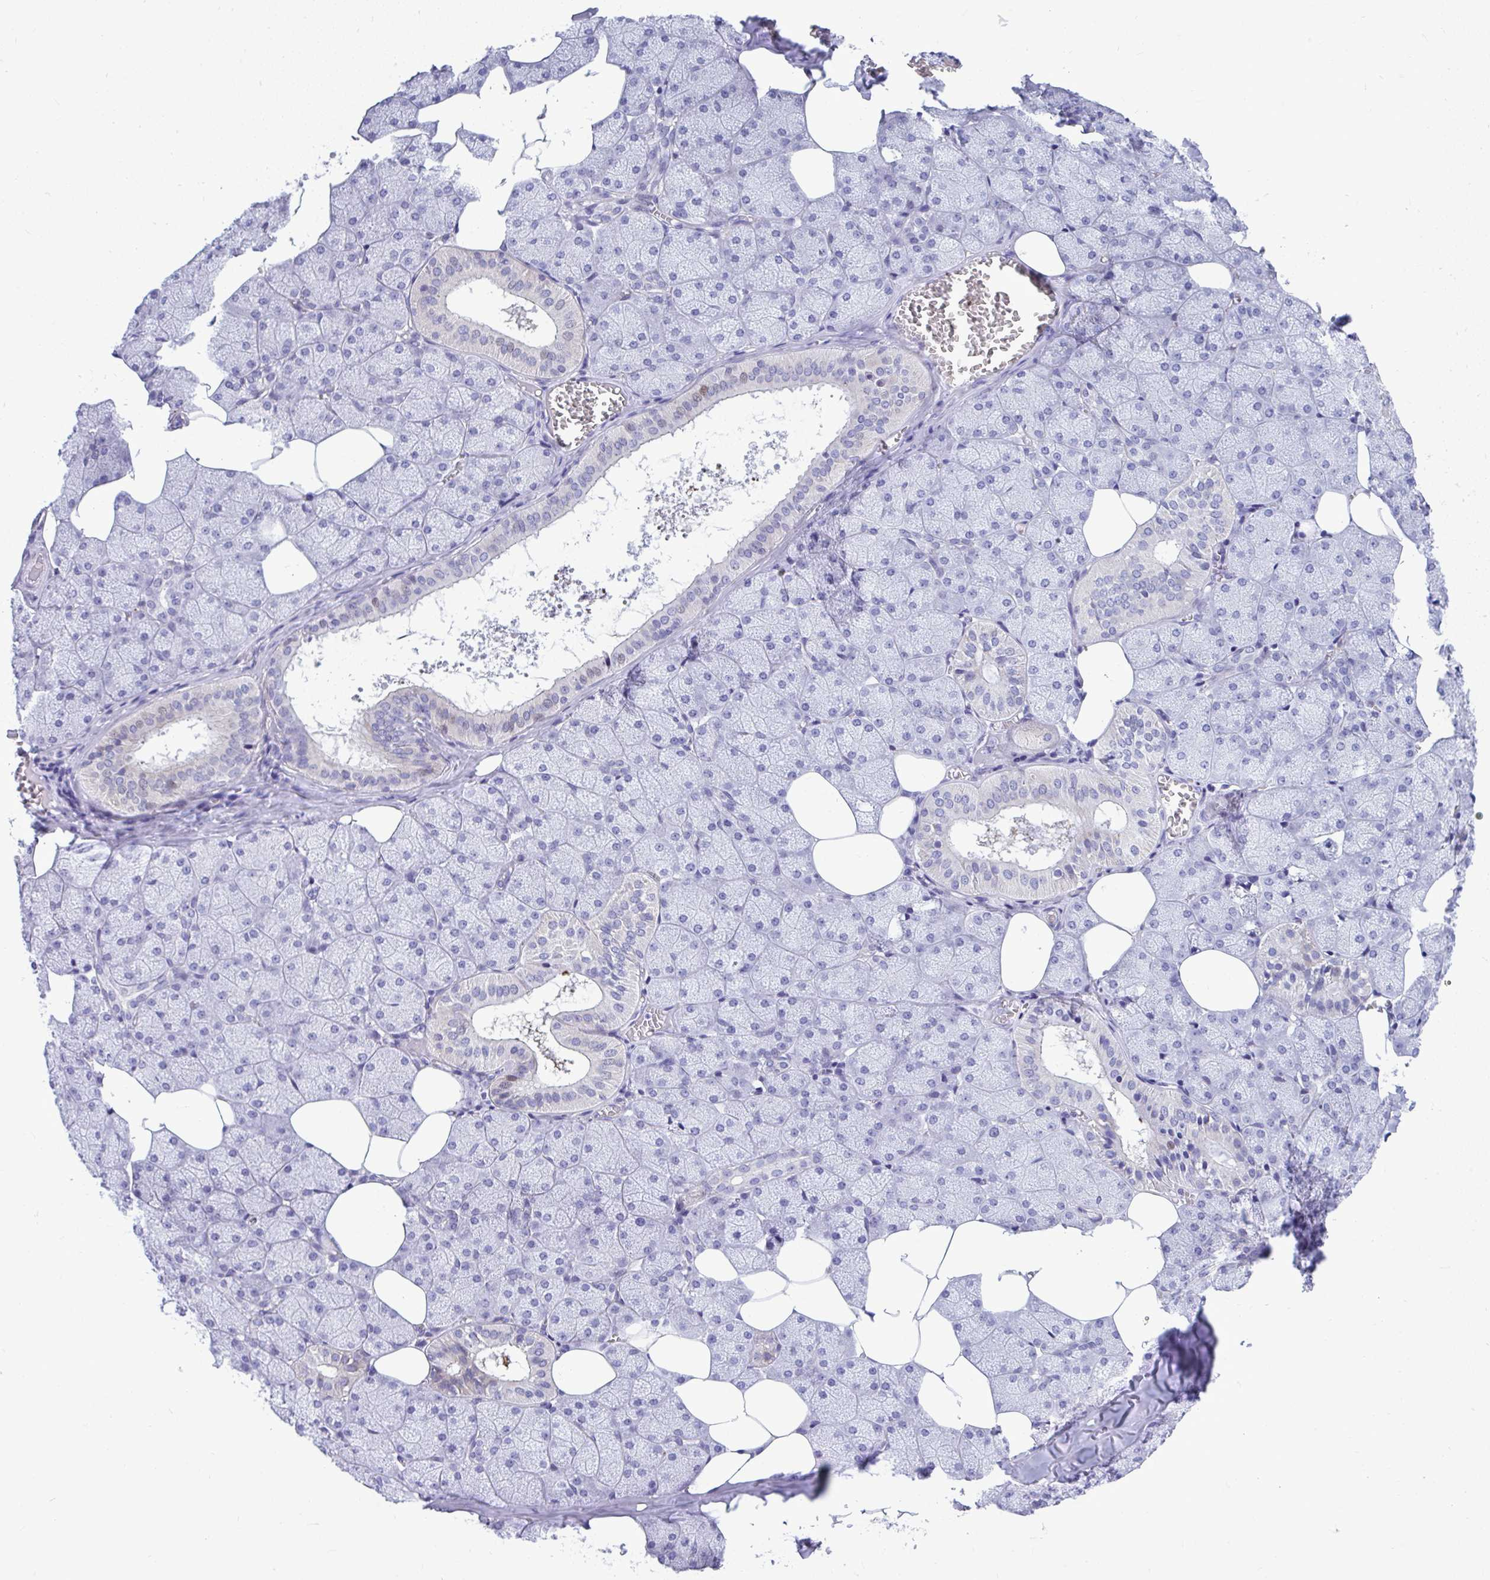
{"staining": {"intensity": "weak", "quantity": "<25%", "location": "nuclear"}, "tissue": "salivary gland", "cell_type": "Glandular cells", "image_type": "normal", "snomed": [{"axis": "morphology", "description": "Normal tissue, NOS"}, {"axis": "topography", "description": "Salivary gland"}, {"axis": "topography", "description": "Peripheral nerve tissue"}], "caption": "Glandular cells are negative for brown protein staining in normal salivary gland. Brightfield microscopy of immunohistochemistry (IHC) stained with DAB (brown) and hematoxylin (blue), captured at high magnification.", "gene": "ISL1", "patient": {"sex": "male", "age": 38}}